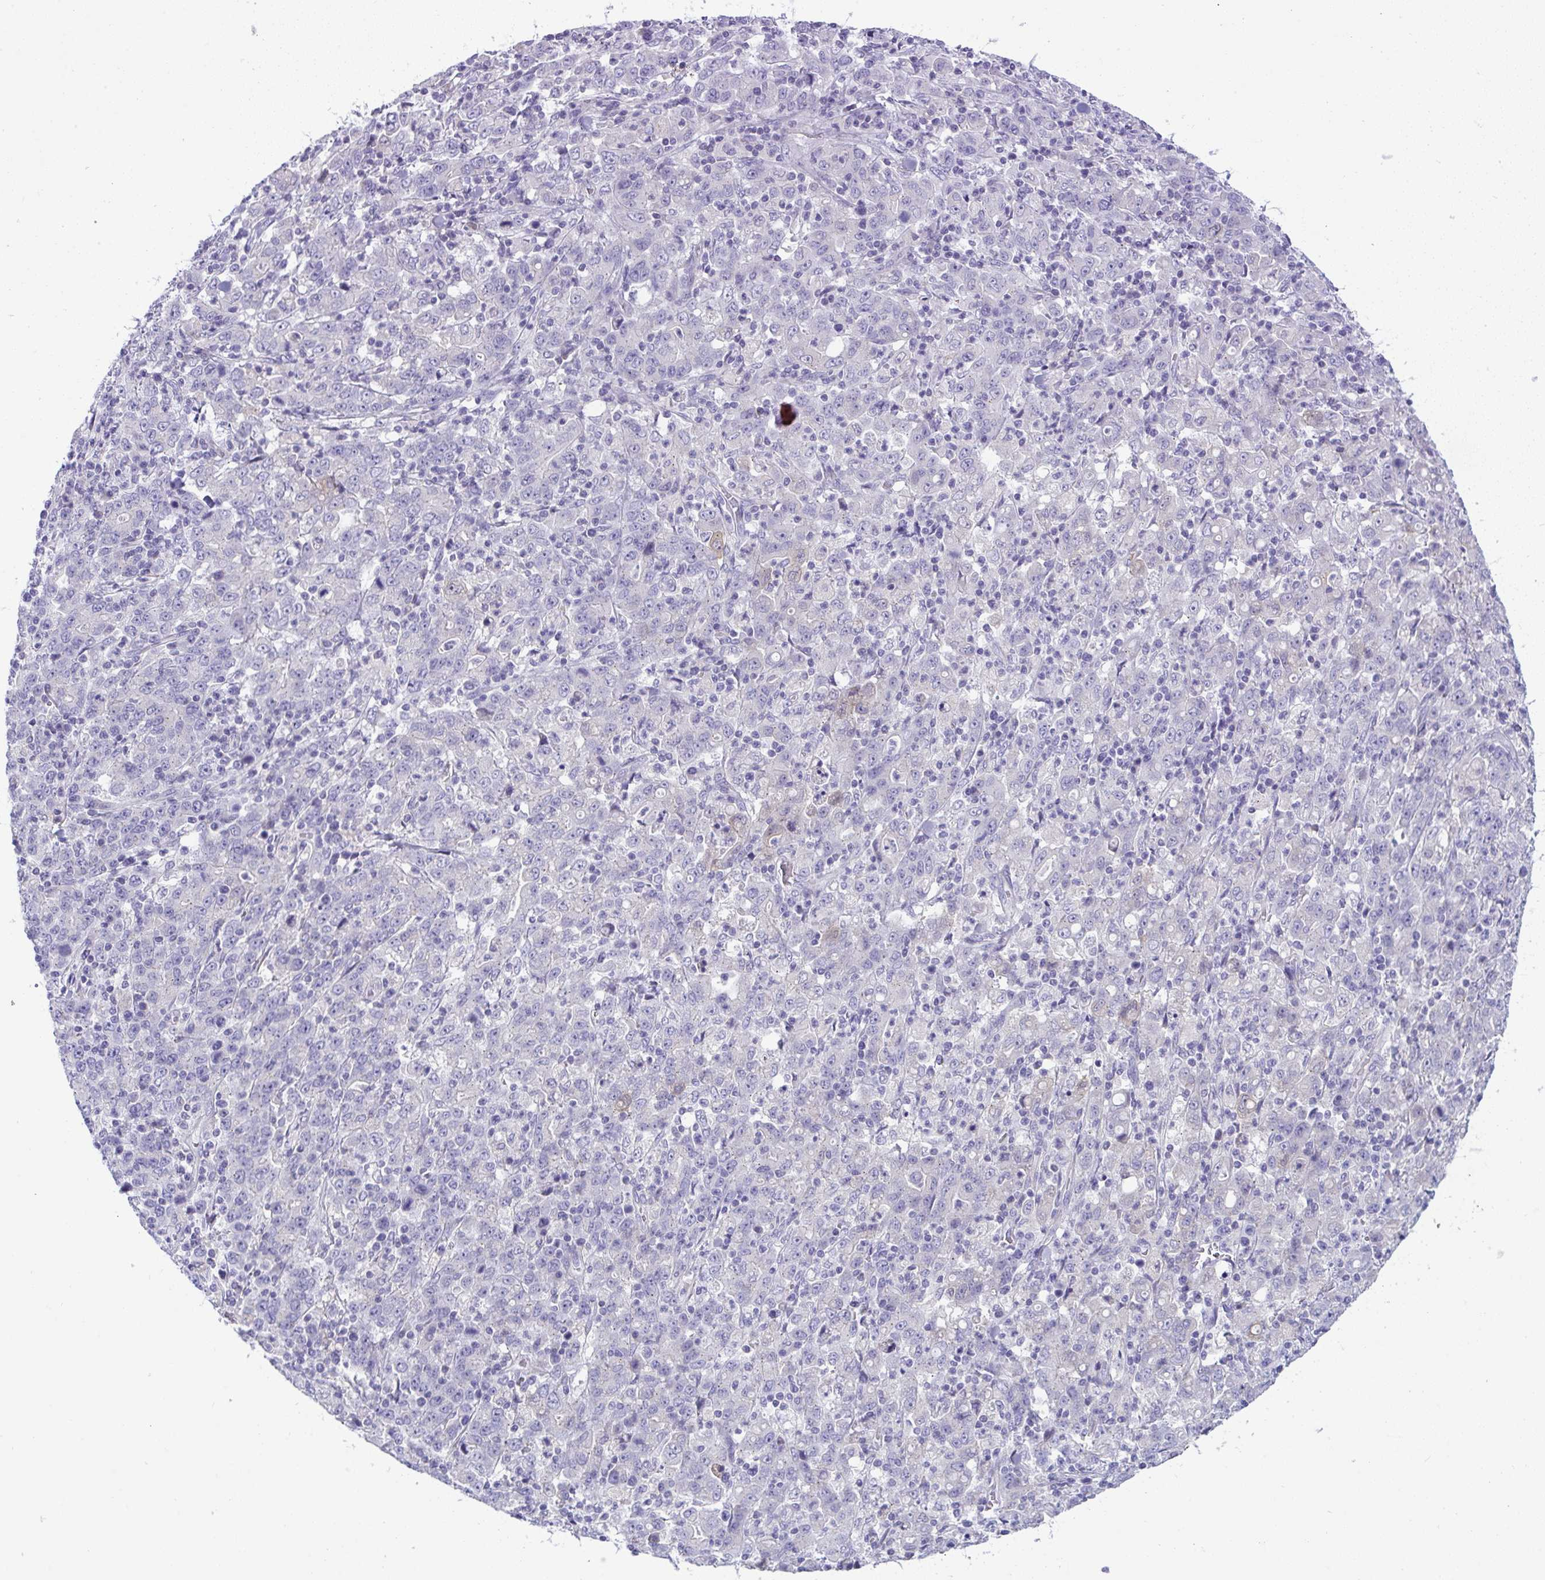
{"staining": {"intensity": "negative", "quantity": "none", "location": "none"}, "tissue": "stomach cancer", "cell_type": "Tumor cells", "image_type": "cancer", "snomed": [{"axis": "morphology", "description": "Adenocarcinoma, NOS"}, {"axis": "topography", "description": "Stomach, upper"}], "caption": "Immunohistochemistry (IHC) histopathology image of neoplastic tissue: adenocarcinoma (stomach) stained with DAB (3,3'-diaminobenzidine) exhibits no significant protein staining in tumor cells.", "gene": "PLA2G12B", "patient": {"sex": "male", "age": 69}}